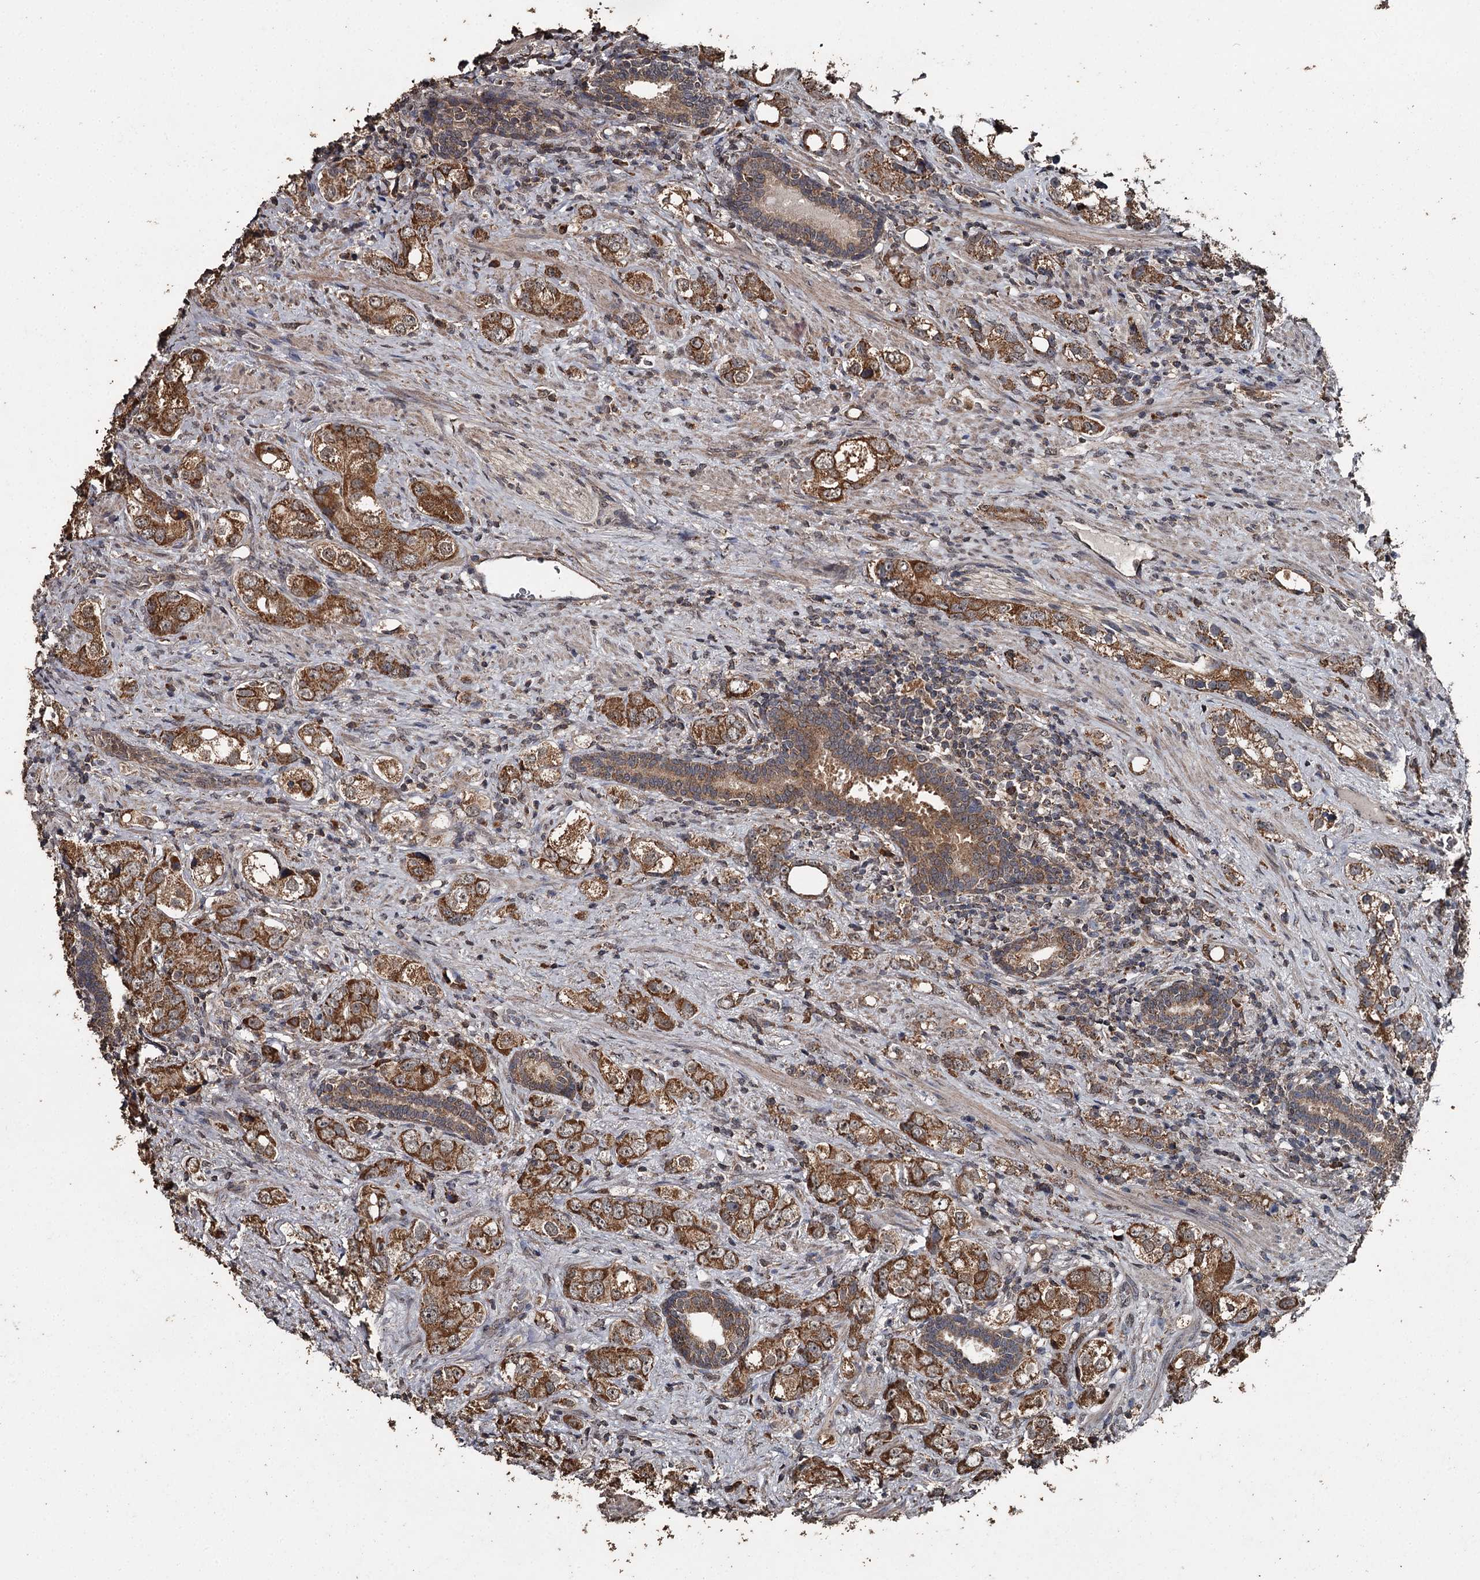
{"staining": {"intensity": "strong", "quantity": ">75%", "location": "cytoplasmic/membranous"}, "tissue": "prostate cancer", "cell_type": "Tumor cells", "image_type": "cancer", "snomed": [{"axis": "morphology", "description": "Adenocarcinoma, High grade"}, {"axis": "topography", "description": "Prostate"}], "caption": "About >75% of tumor cells in human prostate cancer (adenocarcinoma (high-grade)) demonstrate strong cytoplasmic/membranous protein expression as visualized by brown immunohistochemical staining.", "gene": "WIPI1", "patient": {"sex": "male", "age": 63}}